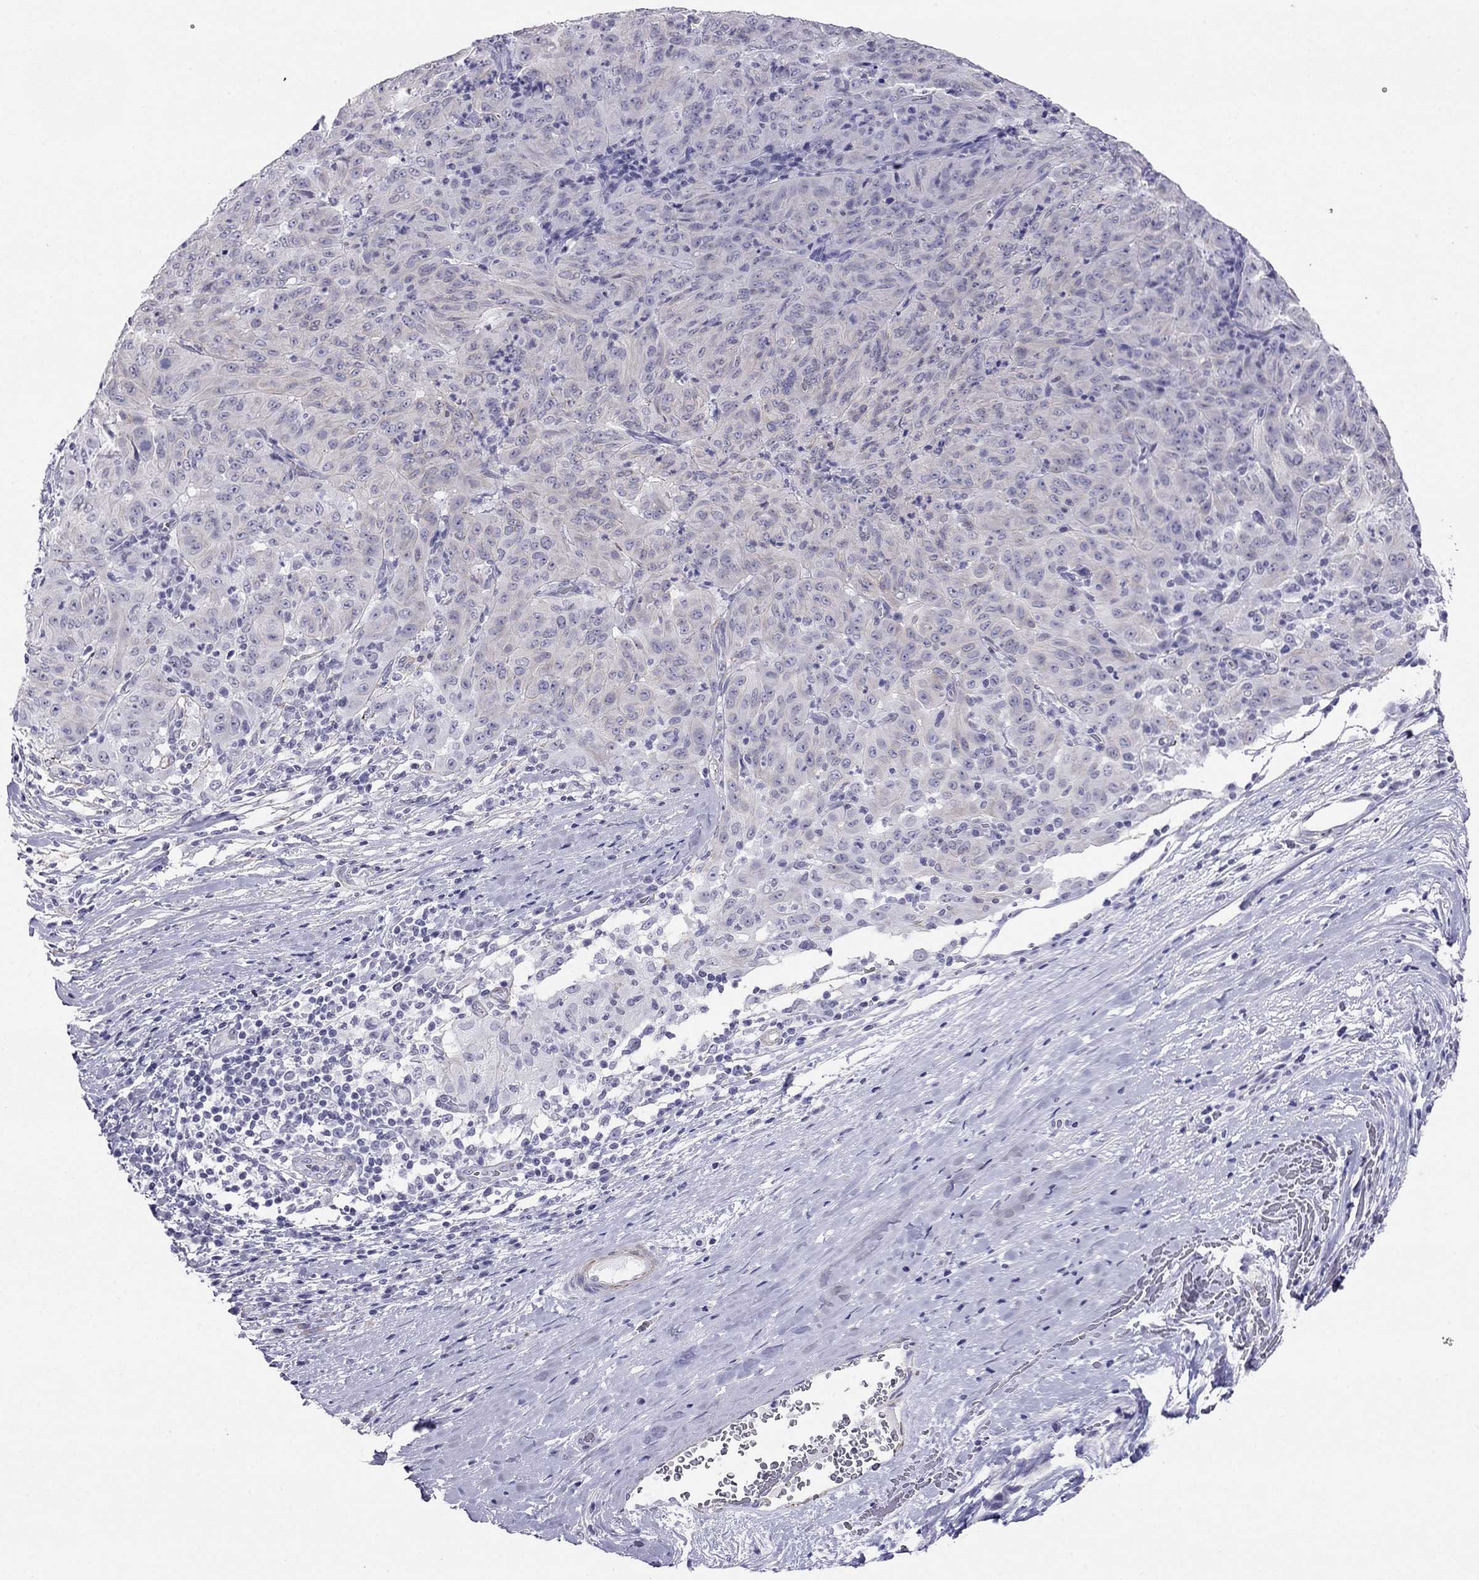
{"staining": {"intensity": "negative", "quantity": "none", "location": "none"}, "tissue": "pancreatic cancer", "cell_type": "Tumor cells", "image_type": "cancer", "snomed": [{"axis": "morphology", "description": "Adenocarcinoma, NOS"}, {"axis": "topography", "description": "Pancreas"}], "caption": "Photomicrograph shows no significant protein staining in tumor cells of pancreatic cancer.", "gene": "MYMX", "patient": {"sex": "male", "age": 63}}